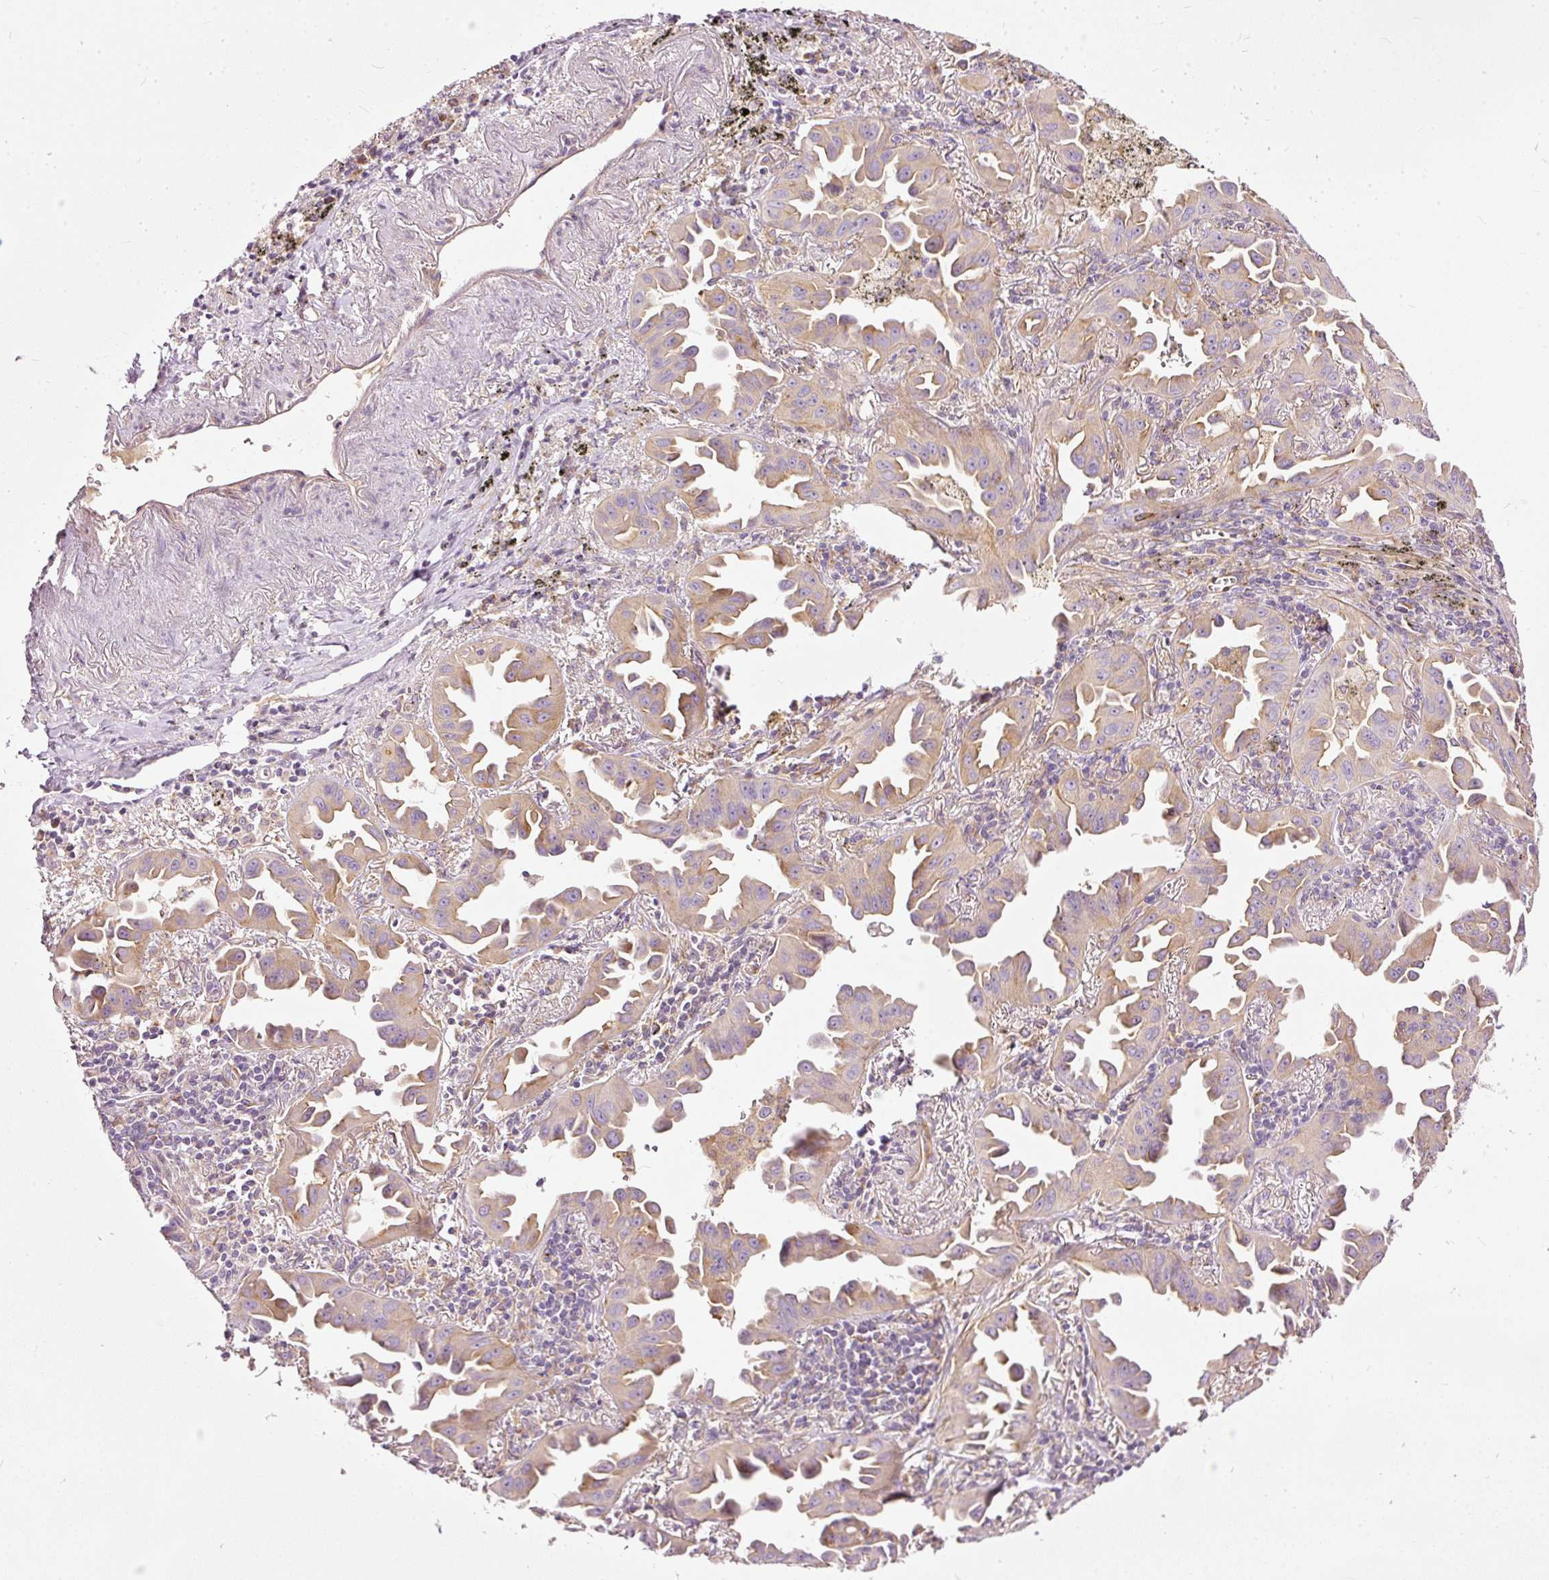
{"staining": {"intensity": "moderate", "quantity": ">75%", "location": "cytoplasmic/membranous"}, "tissue": "lung cancer", "cell_type": "Tumor cells", "image_type": "cancer", "snomed": [{"axis": "morphology", "description": "Adenocarcinoma, NOS"}, {"axis": "topography", "description": "Lung"}], "caption": "Lung adenocarcinoma stained with a protein marker exhibits moderate staining in tumor cells.", "gene": "PAQR9", "patient": {"sex": "male", "age": 68}}